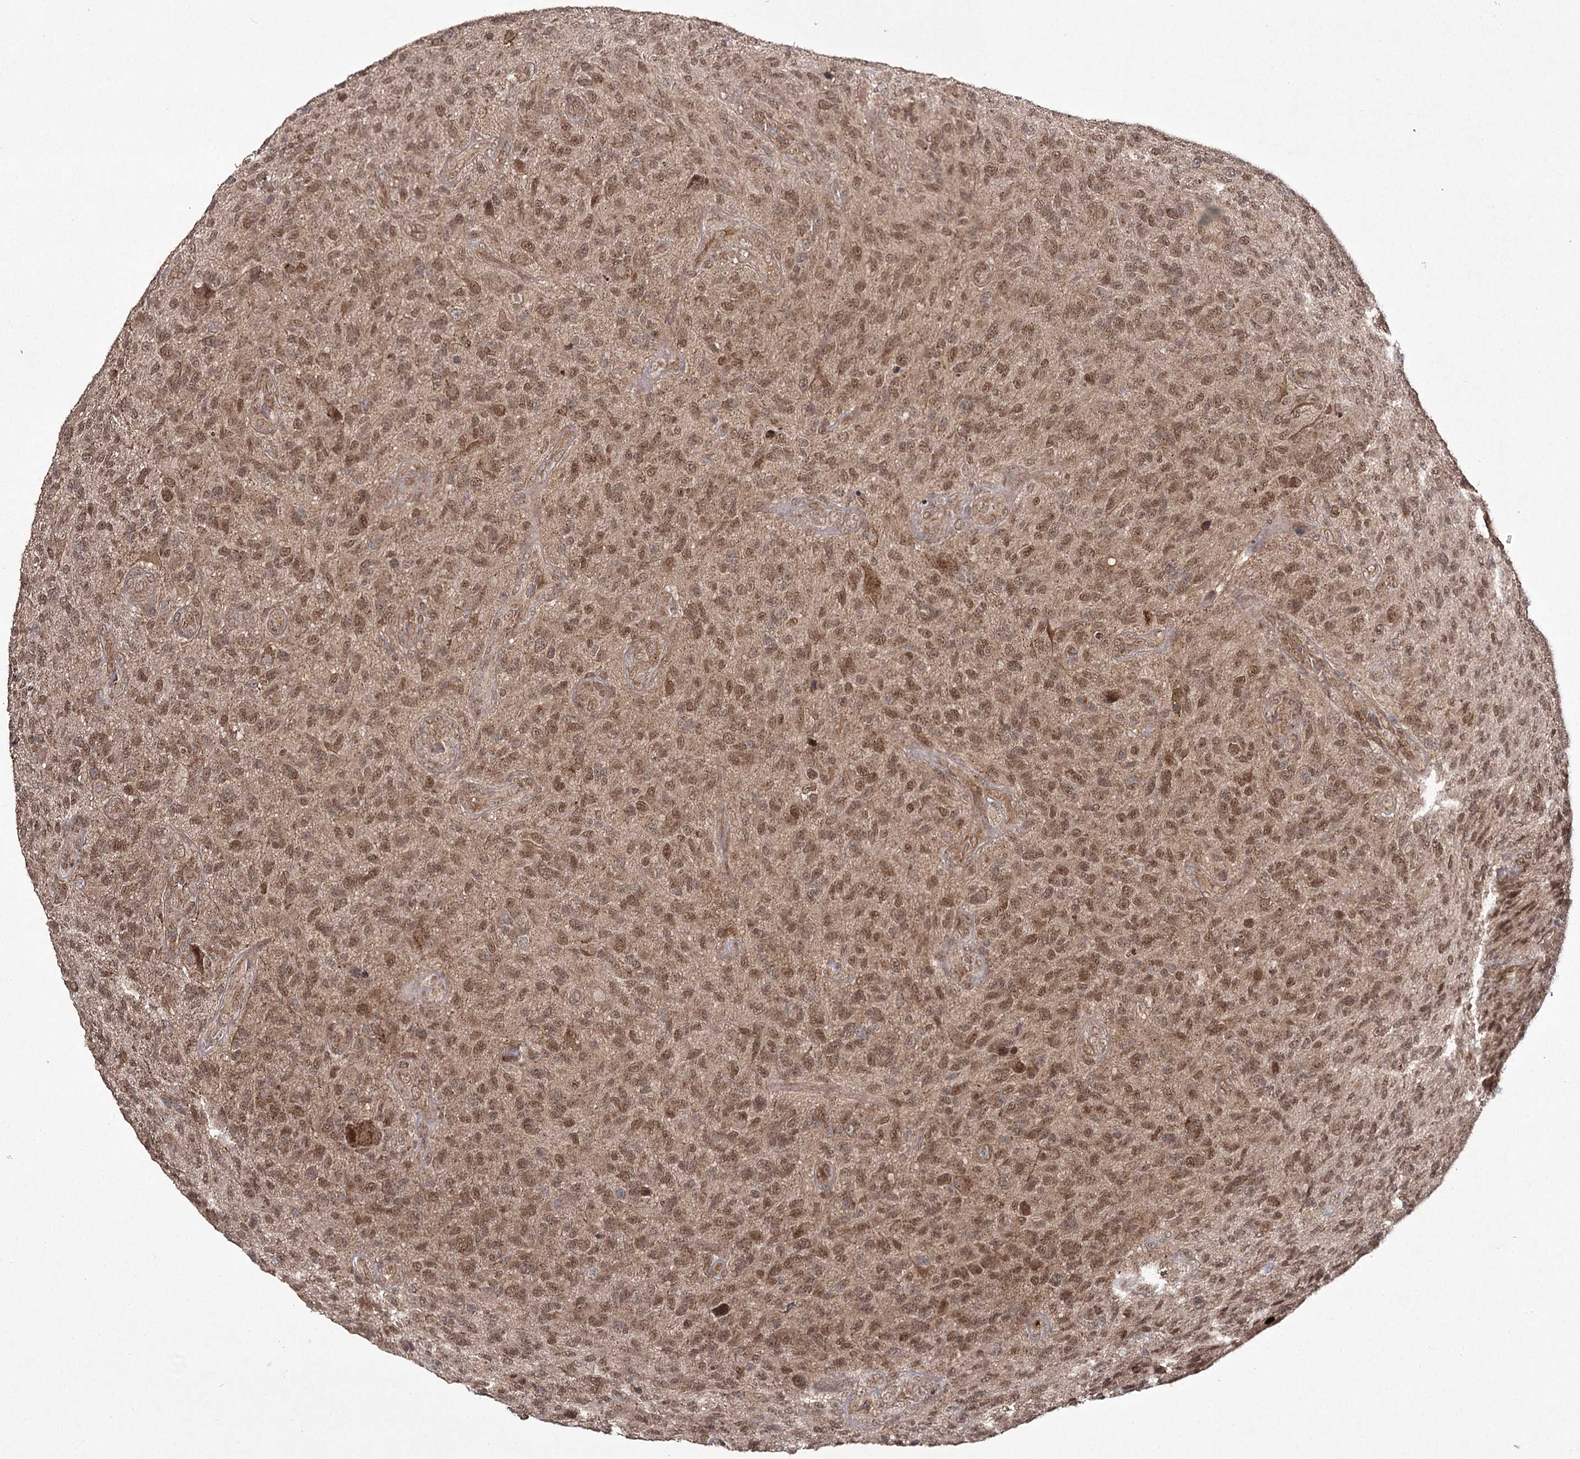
{"staining": {"intensity": "moderate", "quantity": ">75%", "location": "cytoplasmic/membranous,nuclear"}, "tissue": "glioma", "cell_type": "Tumor cells", "image_type": "cancer", "snomed": [{"axis": "morphology", "description": "Glioma, malignant, High grade"}, {"axis": "topography", "description": "Brain"}], "caption": "There is medium levels of moderate cytoplasmic/membranous and nuclear positivity in tumor cells of malignant glioma (high-grade), as demonstrated by immunohistochemical staining (brown color).", "gene": "TRNT1", "patient": {"sex": "male", "age": 47}}